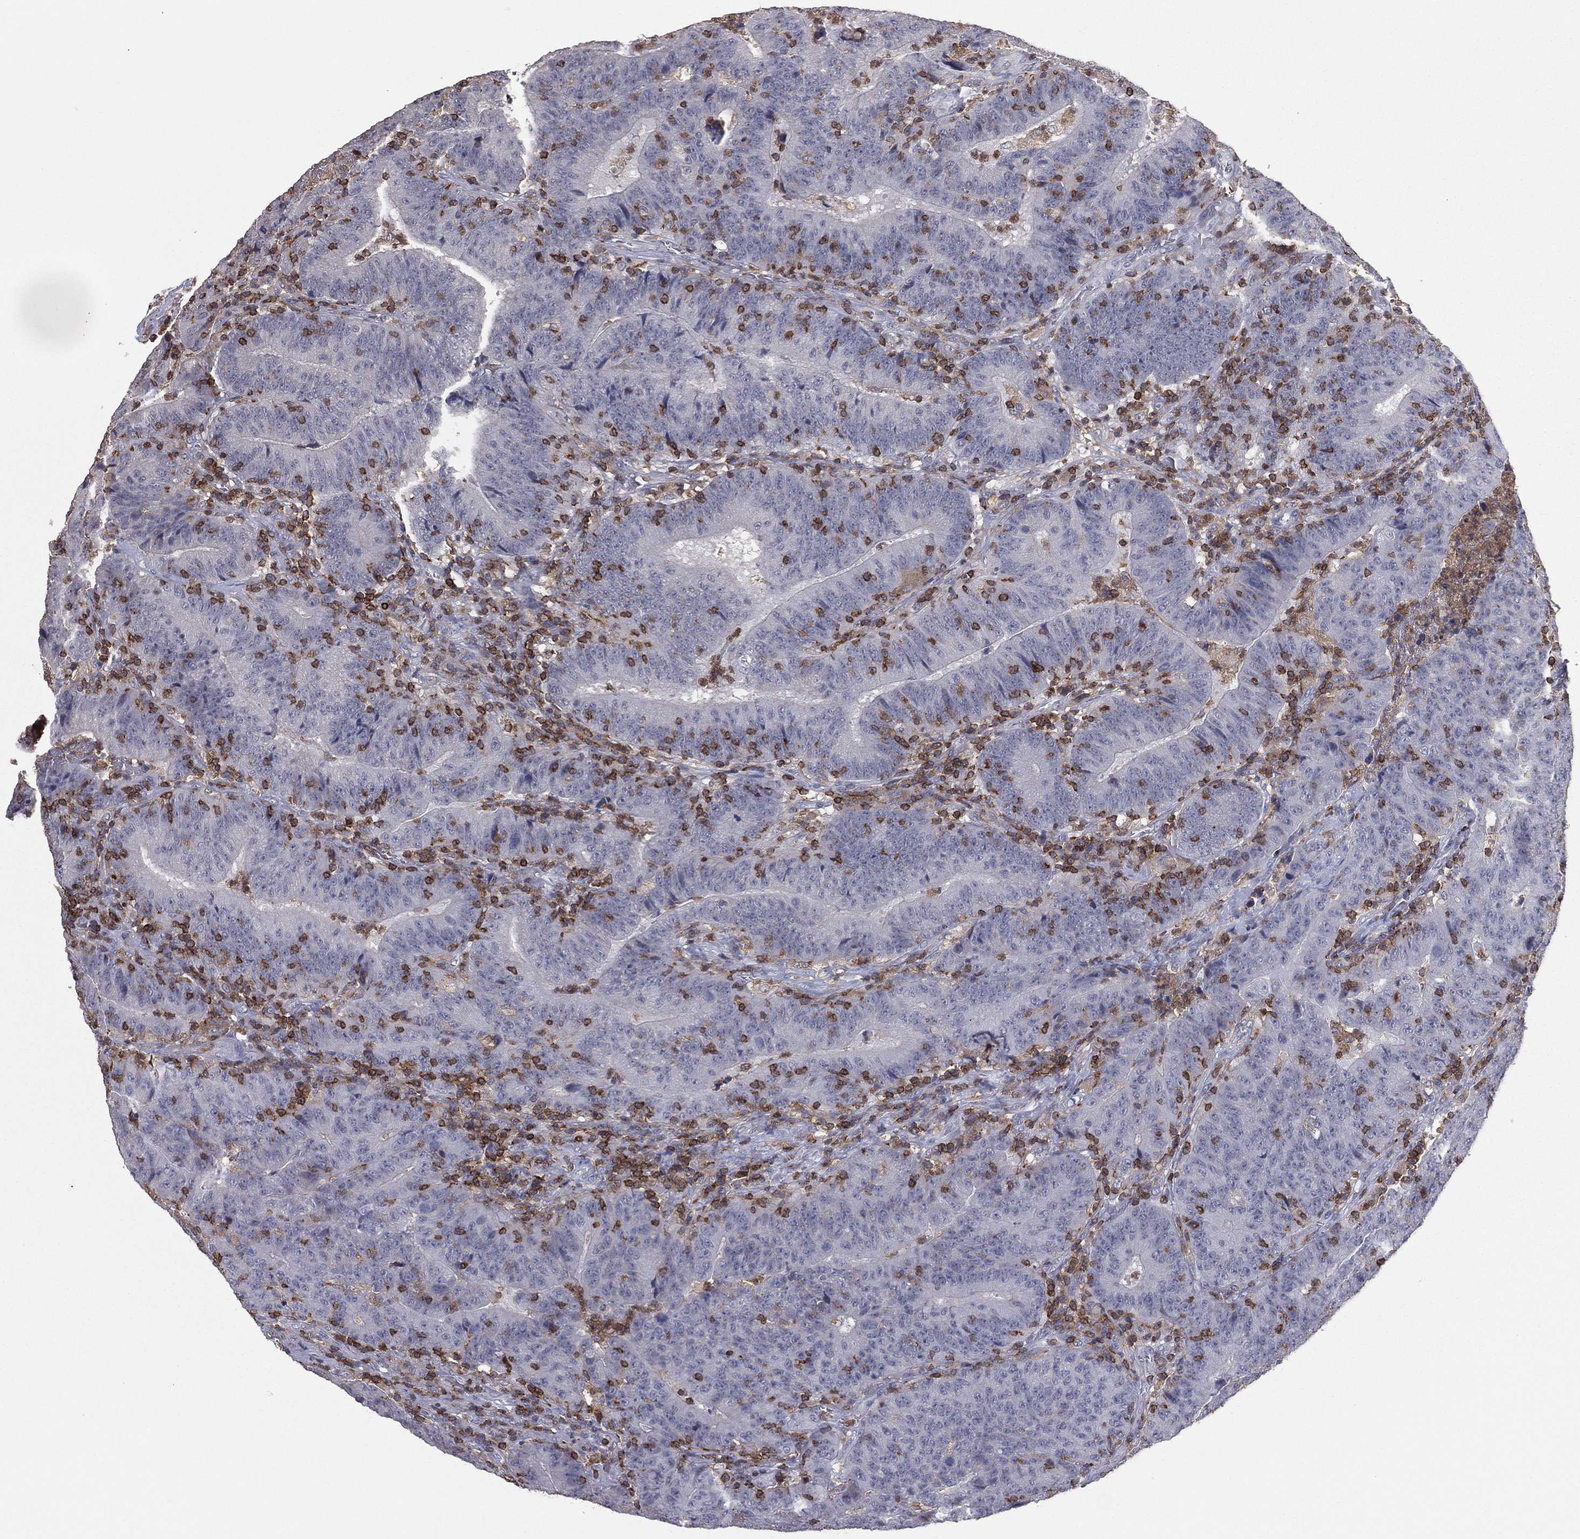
{"staining": {"intensity": "negative", "quantity": "none", "location": "none"}, "tissue": "colorectal cancer", "cell_type": "Tumor cells", "image_type": "cancer", "snomed": [{"axis": "morphology", "description": "Adenocarcinoma, NOS"}, {"axis": "topography", "description": "Colon"}], "caption": "Tumor cells are negative for brown protein staining in adenocarcinoma (colorectal).", "gene": "PSTPIP1", "patient": {"sex": "female", "age": 75}}